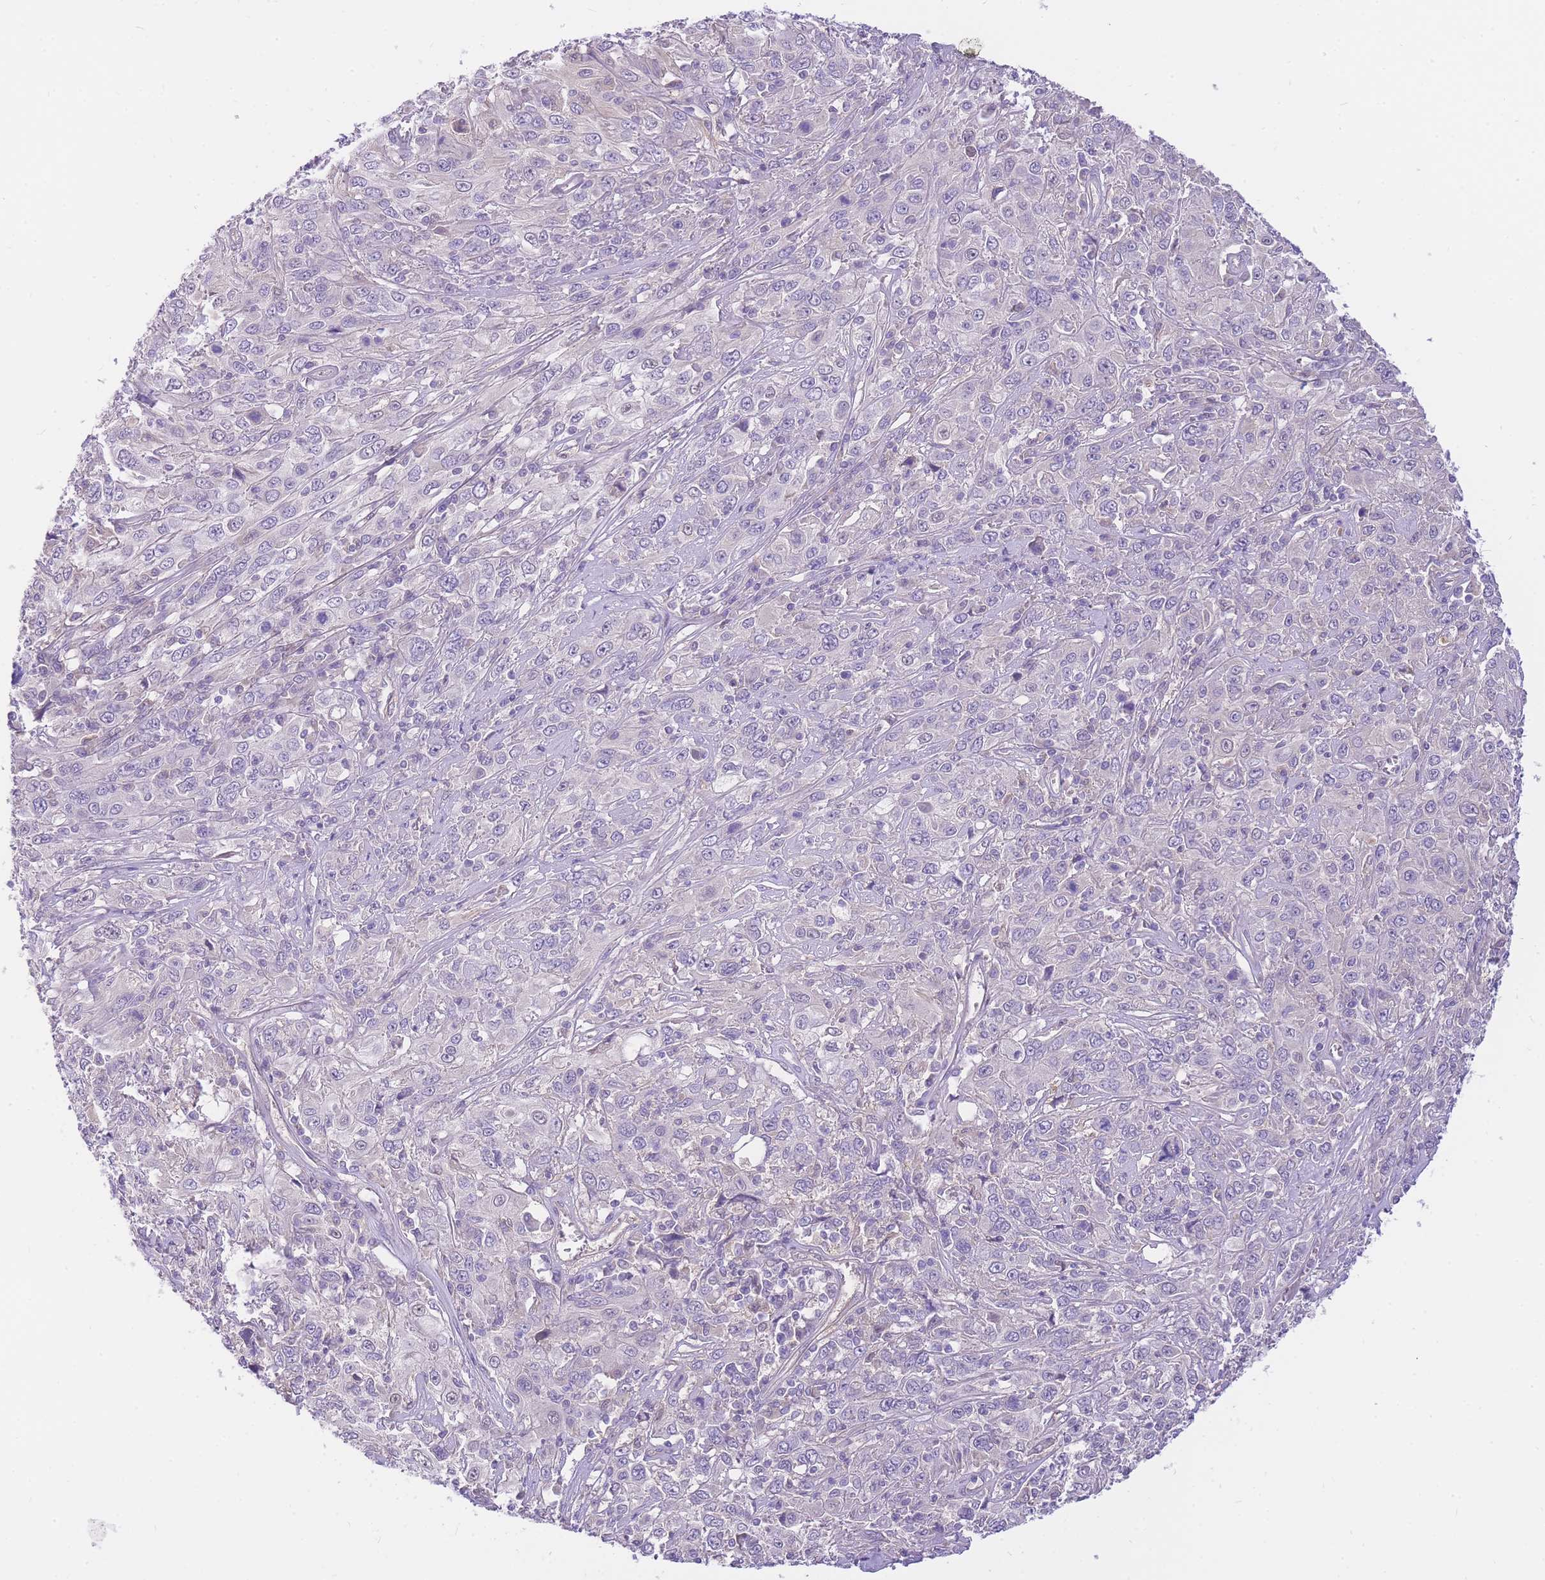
{"staining": {"intensity": "negative", "quantity": "none", "location": "none"}, "tissue": "cervical cancer", "cell_type": "Tumor cells", "image_type": "cancer", "snomed": [{"axis": "morphology", "description": "Squamous cell carcinoma, NOS"}, {"axis": "topography", "description": "Cervix"}], "caption": "This photomicrograph is of squamous cell carcinoma (cervical) stained with immunohistochemistry (IHC) to label a protein in brown with the nuclei are counter-stained blue. There is no staining in tumor cells.", "gene": "S100PBP", "patient": {"sex": "female", "age": 46}}